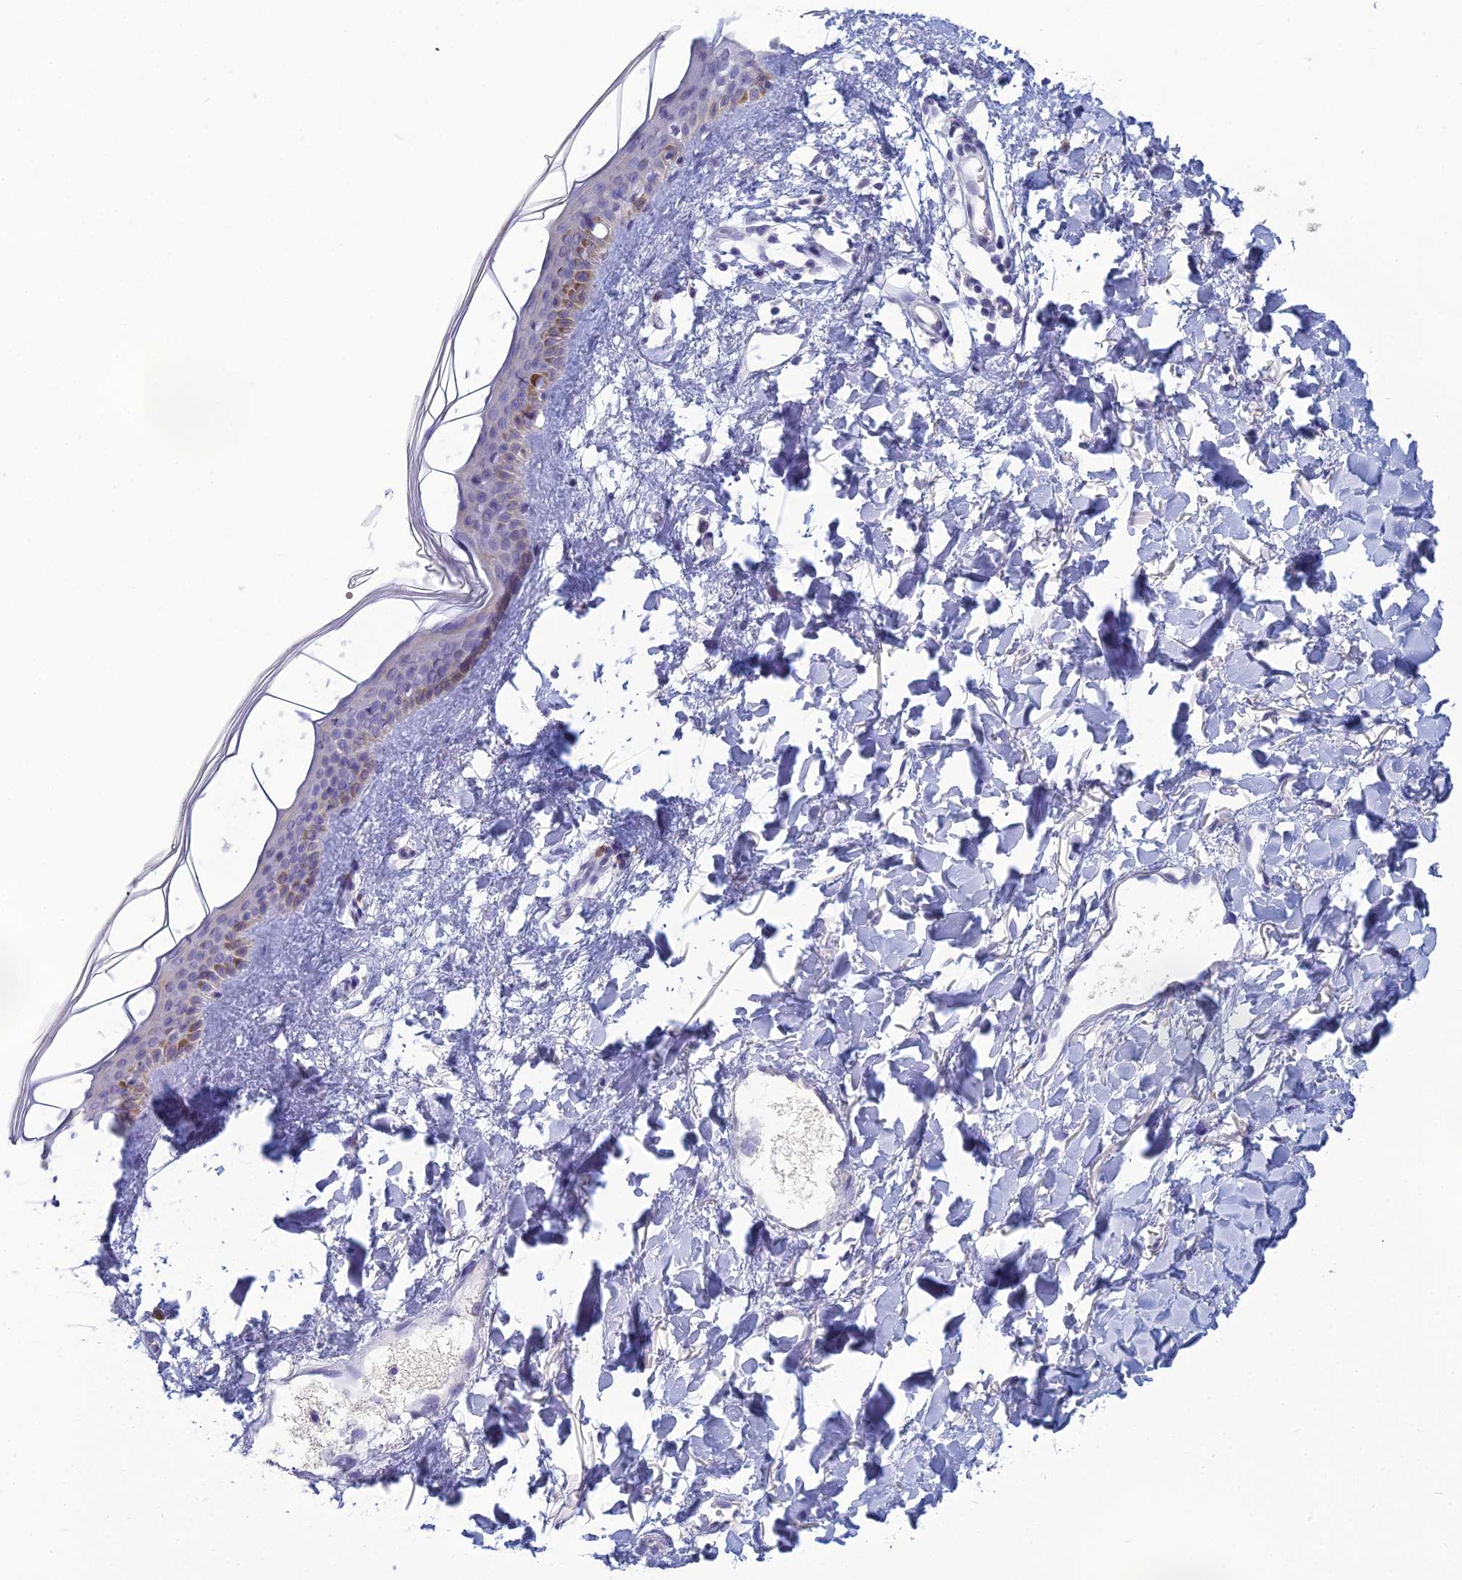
{"staining": {"intensity": "negative", "quantity": "none", "location": "none"}, "tissue": "skin", "cell_type": "Fibroblasts", "image_type": "normal", "snomed": [{"axis": "morphology", "description": "Normal tissue, NOS"}, {"axis": "topography", "description": "Skin"}], "caption": "Immunohistochemistry (IHC) of normal skin displays no positivity in fibroblasts. The staining was performed using DAB (3,3'-diaminobenzidine) to visualize the protein expression in brown, while the nuclei were stained in blue with hematoxylin (Magnification: 20x).", "gene": "MUC13", "patient": {"sex": "female", "age": 58}}